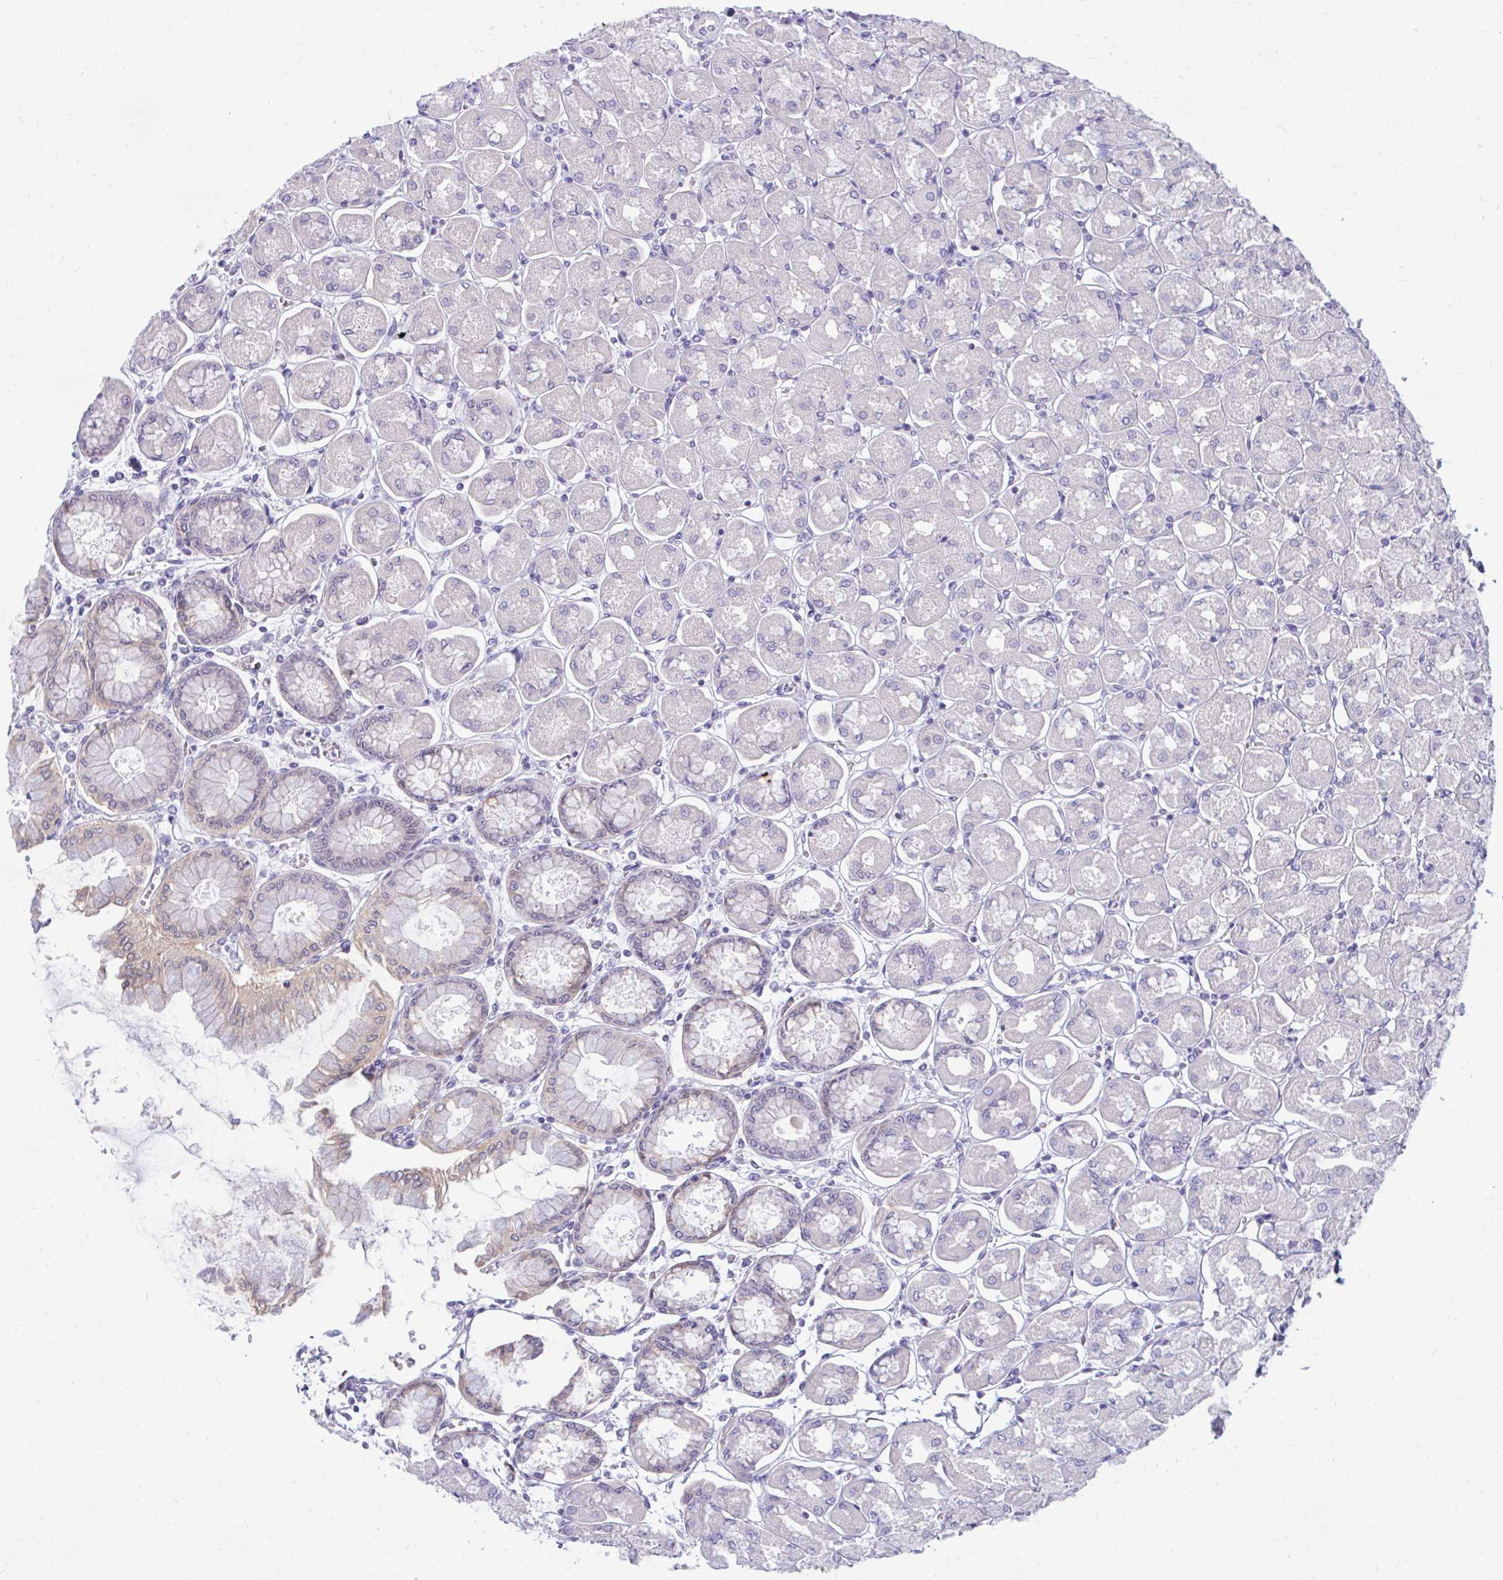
{"staining": {"intensity": "weak", "quantity": "25%-75%", "location": "nuclear"}, "tissue": "stomach", "cell_type": "Glandular cells", "image_type": "normal", "snomed": [{"axis": "morphology", "description": "Normal tissue, NOS"}, {"axis": "topography", "description": "Stomach, upper"}], "caption": "Immunohistochemical staining of unremarkable stomach exhibits 25%-75% levels of weak nuclear protein staining in about 25%-75% of glandular cells.", "gene": "CSE1L", "patient": {"sex": "female", "age": 56}}